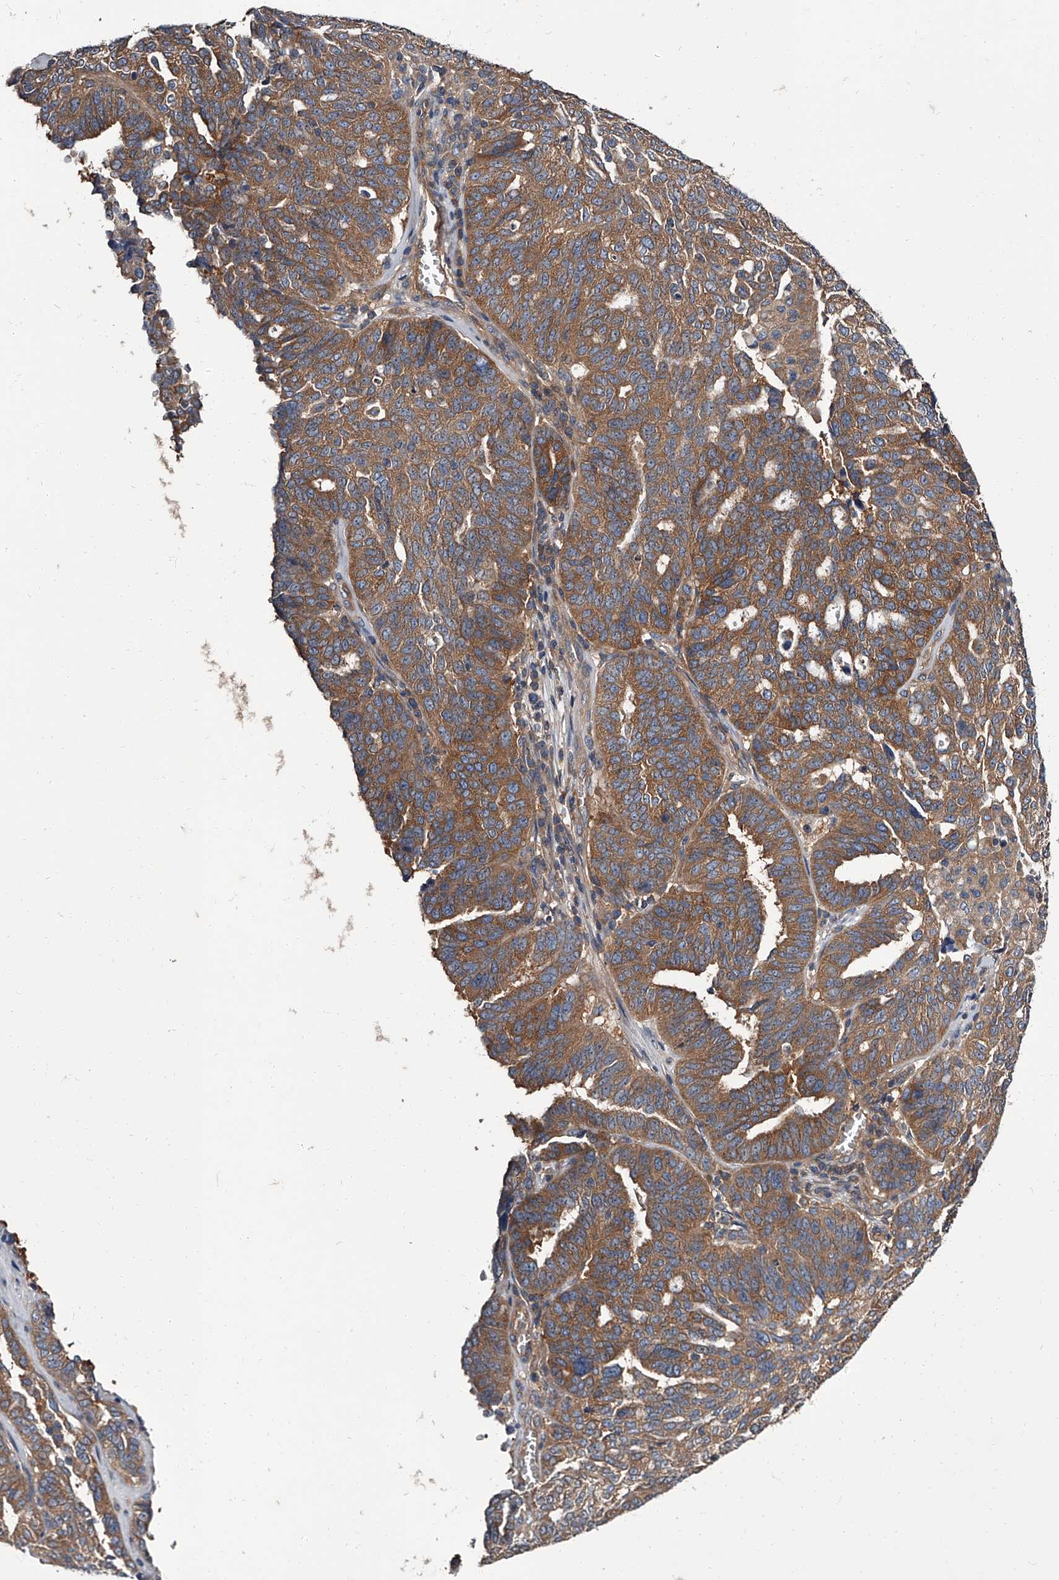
{"staining": {"intensity": "moderate", "quantity": ">75%", "location": "cytoplasmic/membranous"}, "tissue": "ovarian cancer", "cell_type": "Tumor cells", "image_type": "cancer", "snomed": [{"axis": "morphology", "description": "Cystadenocarcinoma, serous, NOS"}, {"axis": "topography", "description": "Ovary"}], "caption": "Tumor cells display medium levels of moderate cytoplasmic/membranous expression in approximately >75% of cells in human serous cystadenocarcinoma (ovarian).", "gene": "GAPVD1", "patient": {"sex": "female", "age": 59}}